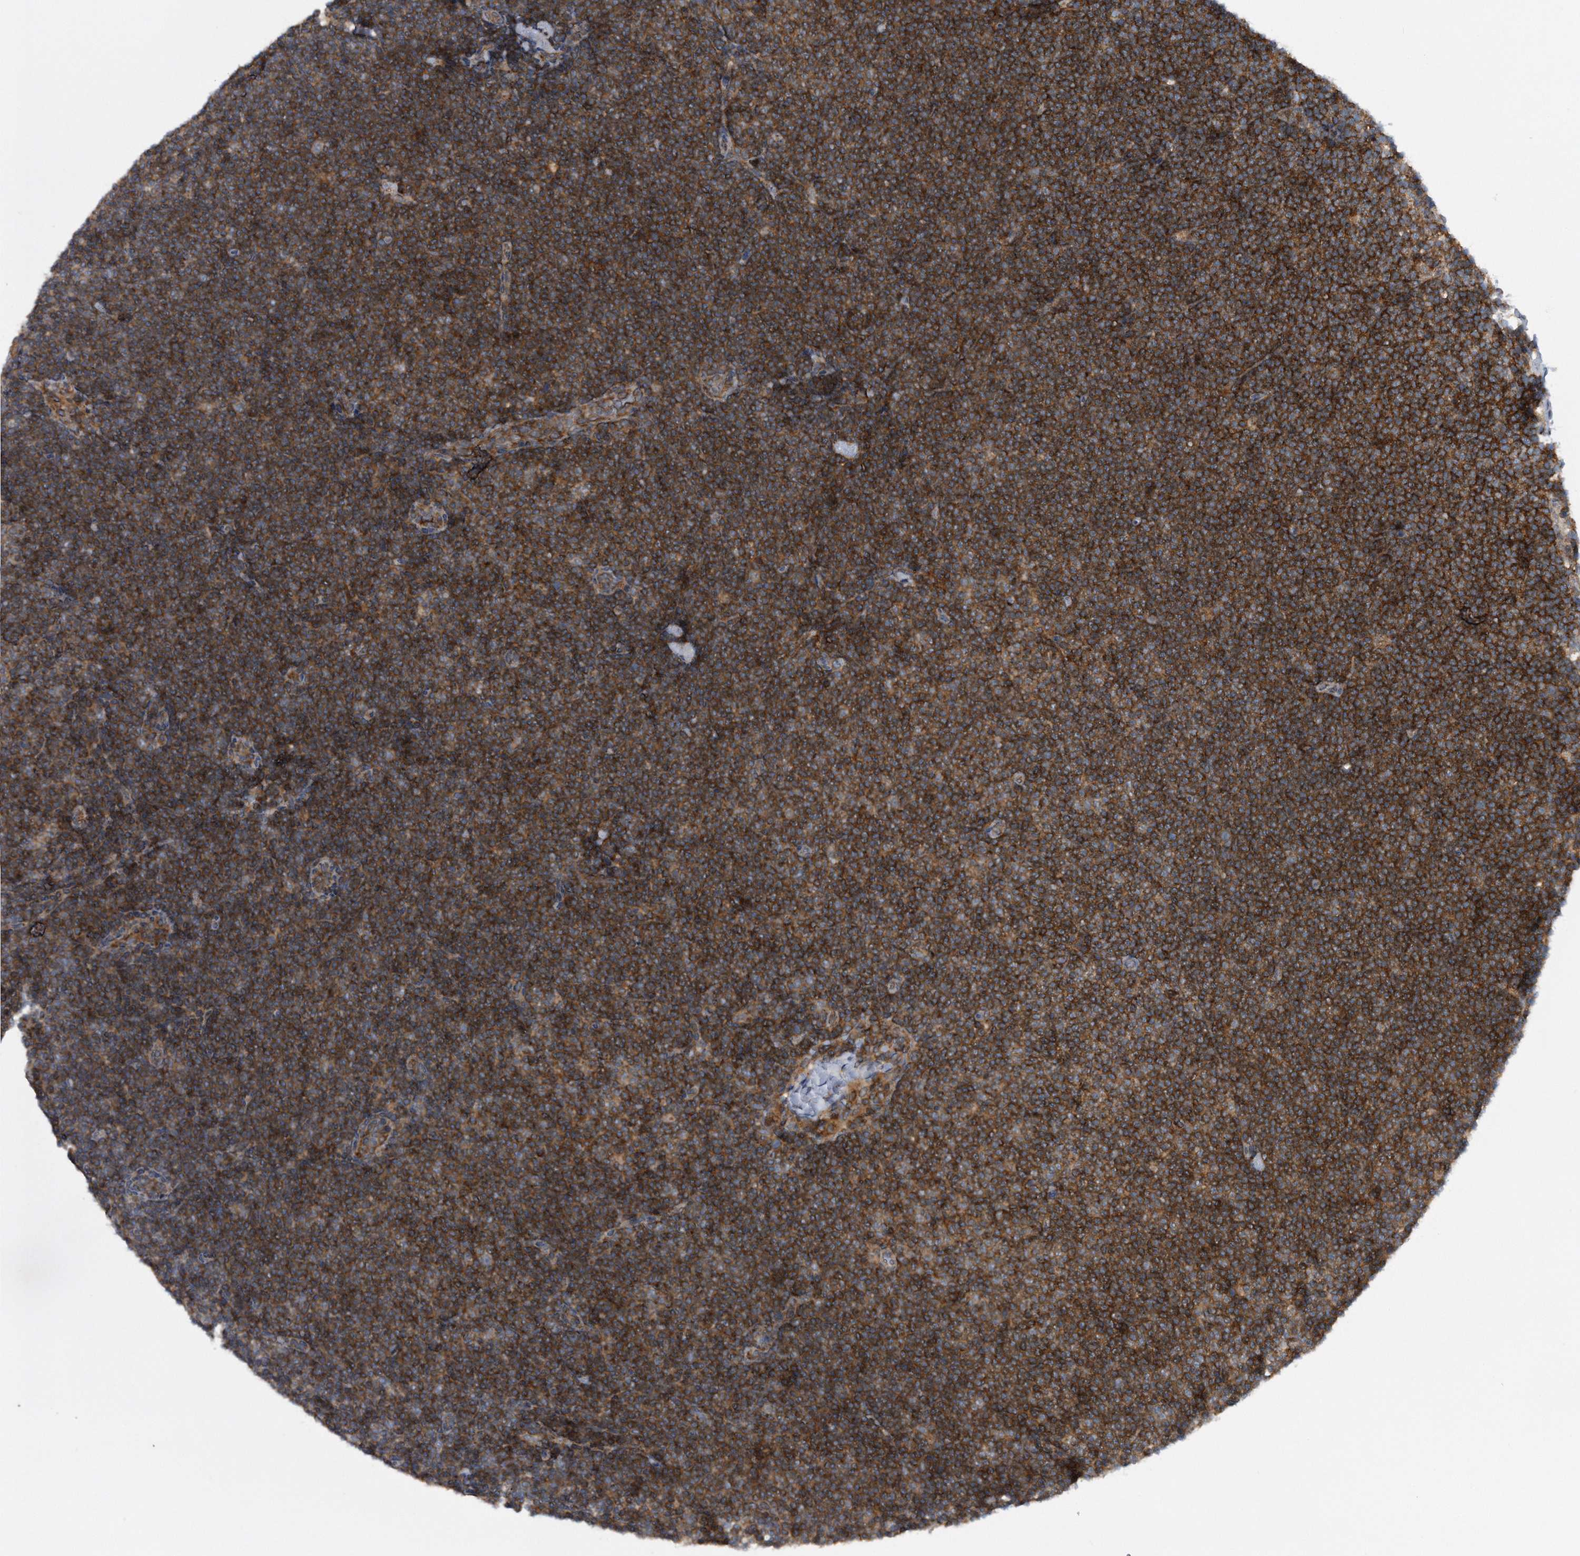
{"staining": {"intensity": "strong", "quantity": ">75%", "location": "cytoplasmic/membranous"}, "tissue": "lymphoma", "cell_type": "Tumor cells", "image_type": "cancer", "snomed": [{"axis": "morphology", "description": "Malignant lymphoma, non-Hodgkin's type, Low grade"}, {"axis": "topography", "description": "Lymph node"}], "caption": "Strong cytoplasmic/membranous positivity is seen in approximately >75% of tumor cells in lymphoma.", "gene": "ALPK2", "patient": {"sex": "female", "age": 53}}